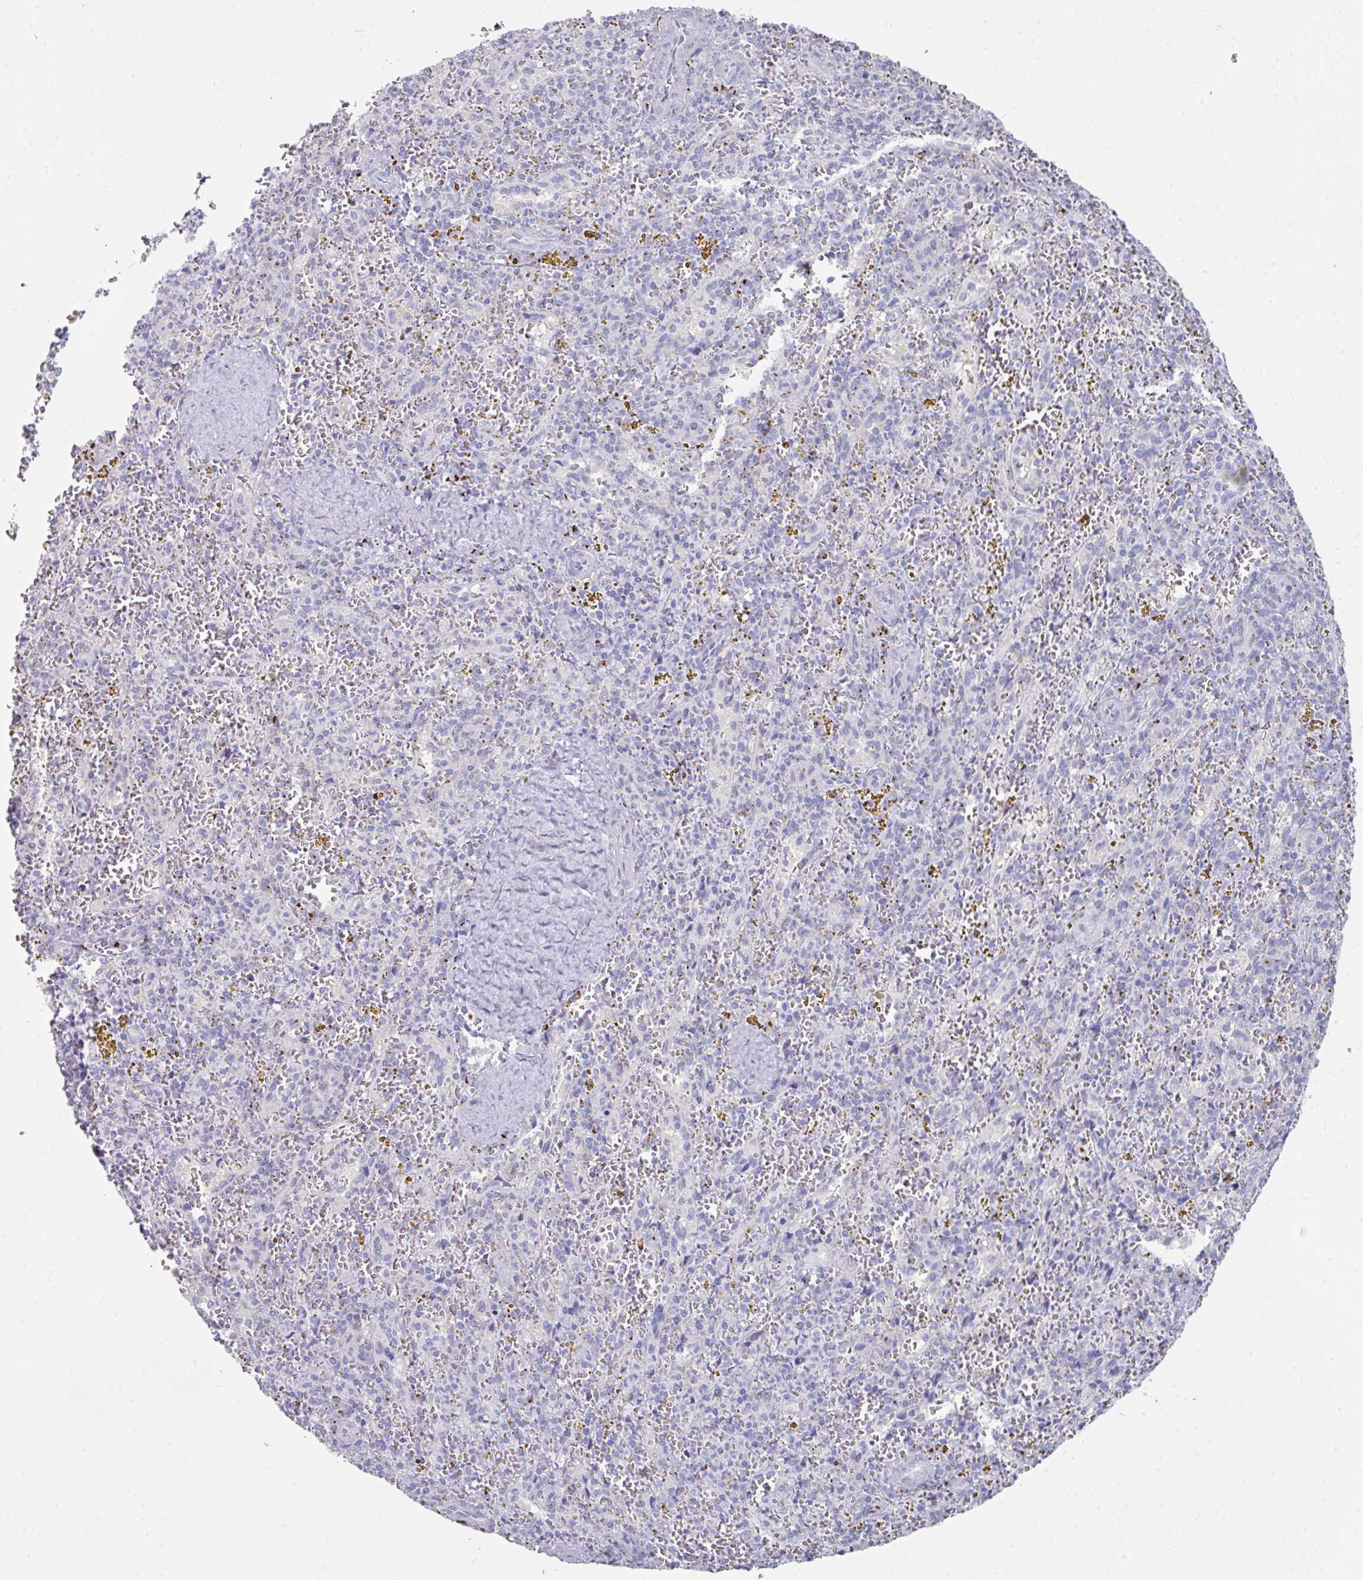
{"staining": {"intensity": "negative", "quantity": "none", "location": "none"}, "tissue": "spleen", "cell_type": "Cells in red pulp", "image_type": "normal", "snomed": [{"axis": "morphology", "description": "Normal tissue, NOS"}, {"axis": "topography", "description": "Spleen"}], "caption": "This is a histopathology image of IHC staining of benign spleen, which shows no positivity in cells in red pulp.", "gene": "VKORC1L1", "patient": {"sex": "male", "age": 57}}